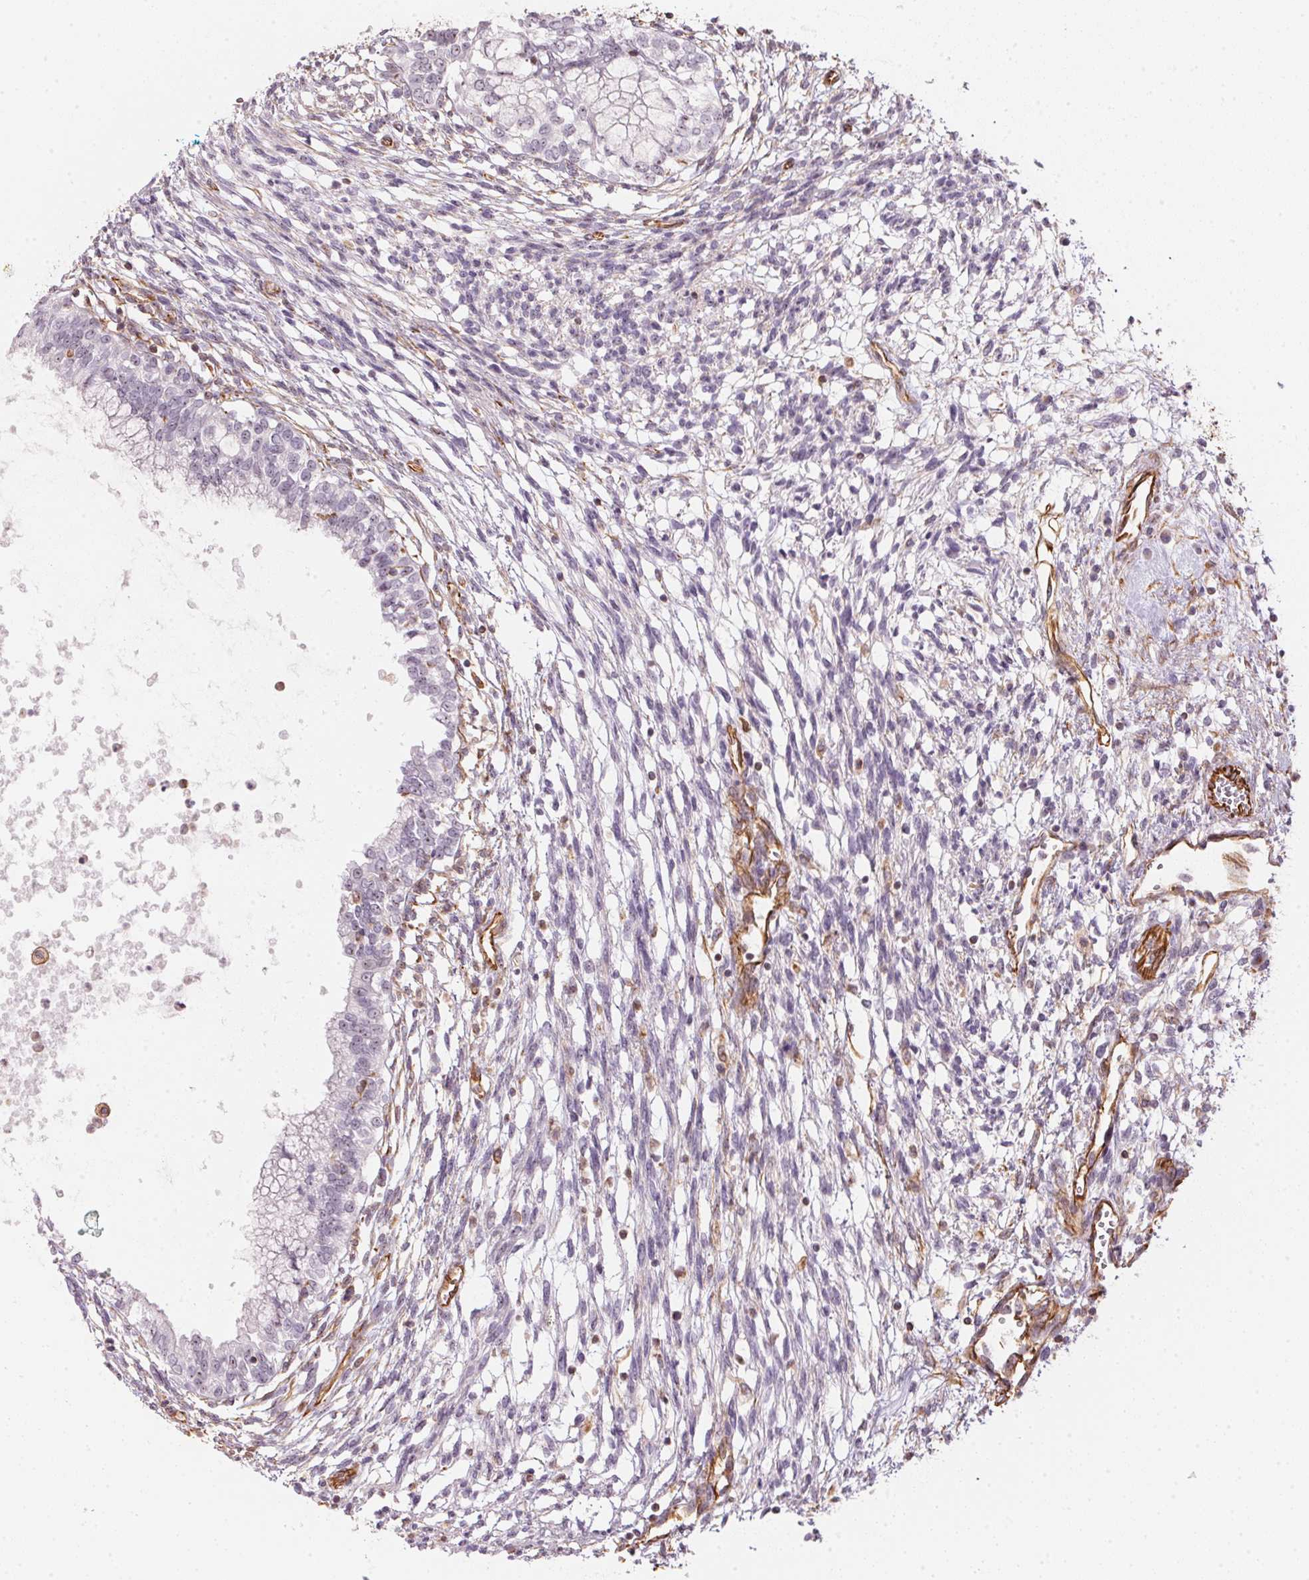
{"staining": {"intensity": "negative", "quantity": "none", "location": "none"}, "tissue": "testis cancer", "cell_type": "Tumor cells", "image_type": "cancer", "snomed": [{"axis": "morphology", "description": "Carcinoma, Embryonal, NOS"}, {"axis": "topography", "description": "Testis"}], "caption": "Human testis cancer (embryonal carcinoma) stained for a protein using IHC reveals no expression in tumor cells.", "gene": "FOXR2", "patient": {"sex": "male", "age": 37}}